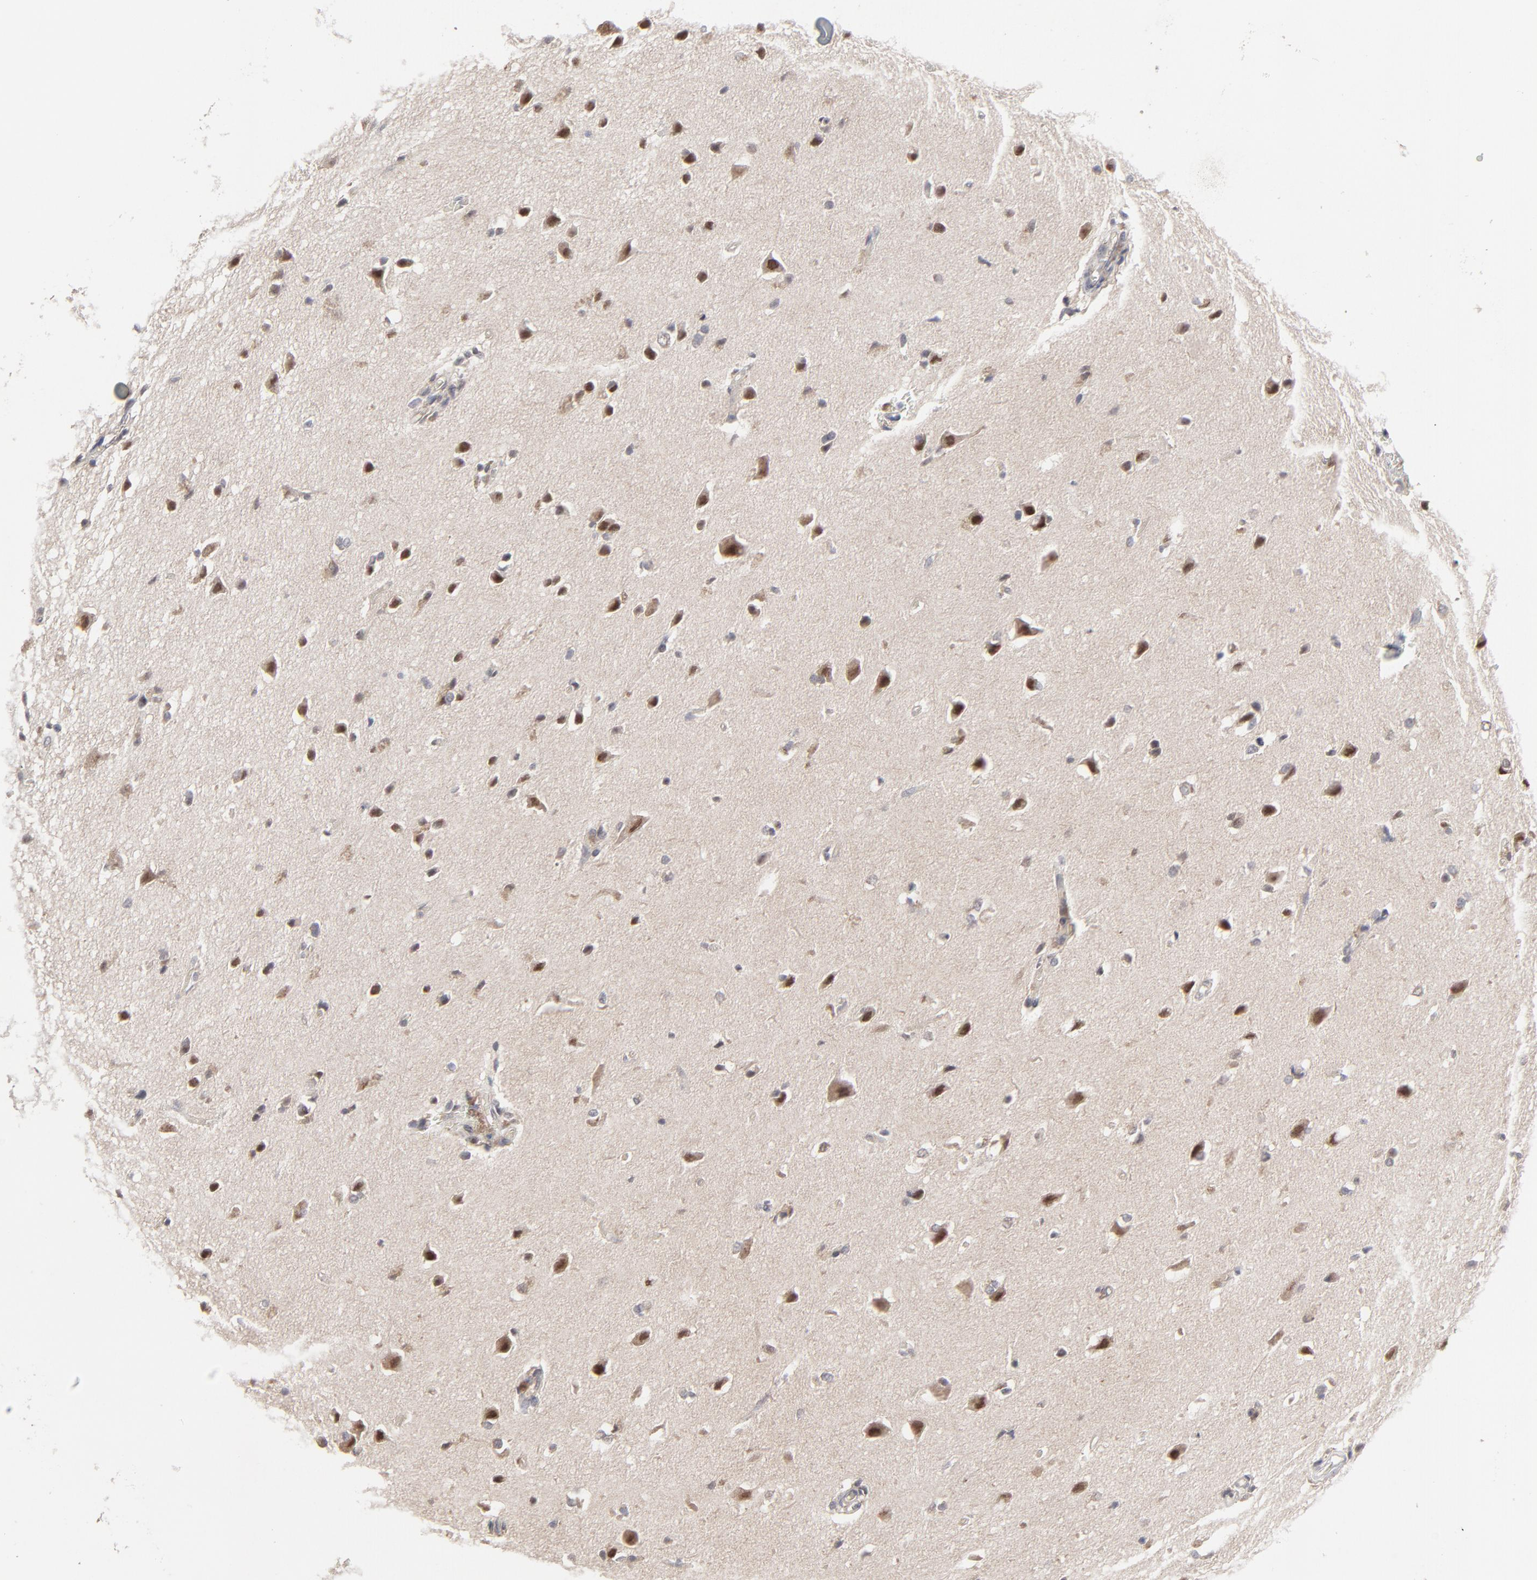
{"staining": {"intensity": "weak", "quantity": "<25%", "location": "nuclear"}, "tissue": "glioma", "cell_type": "Tumor cells", "image_type": "cancer", "snomed": [{"axis": "morphology", "description": "Glioma, malignant, High grade"}, {"axis": "topography", "description": "Brain"}], "caption": "Tumor cells show no significant staining in malignant high-grade glioma.", "gene": "FAM199X", "patient": {"sex": "male", "age": 68}}